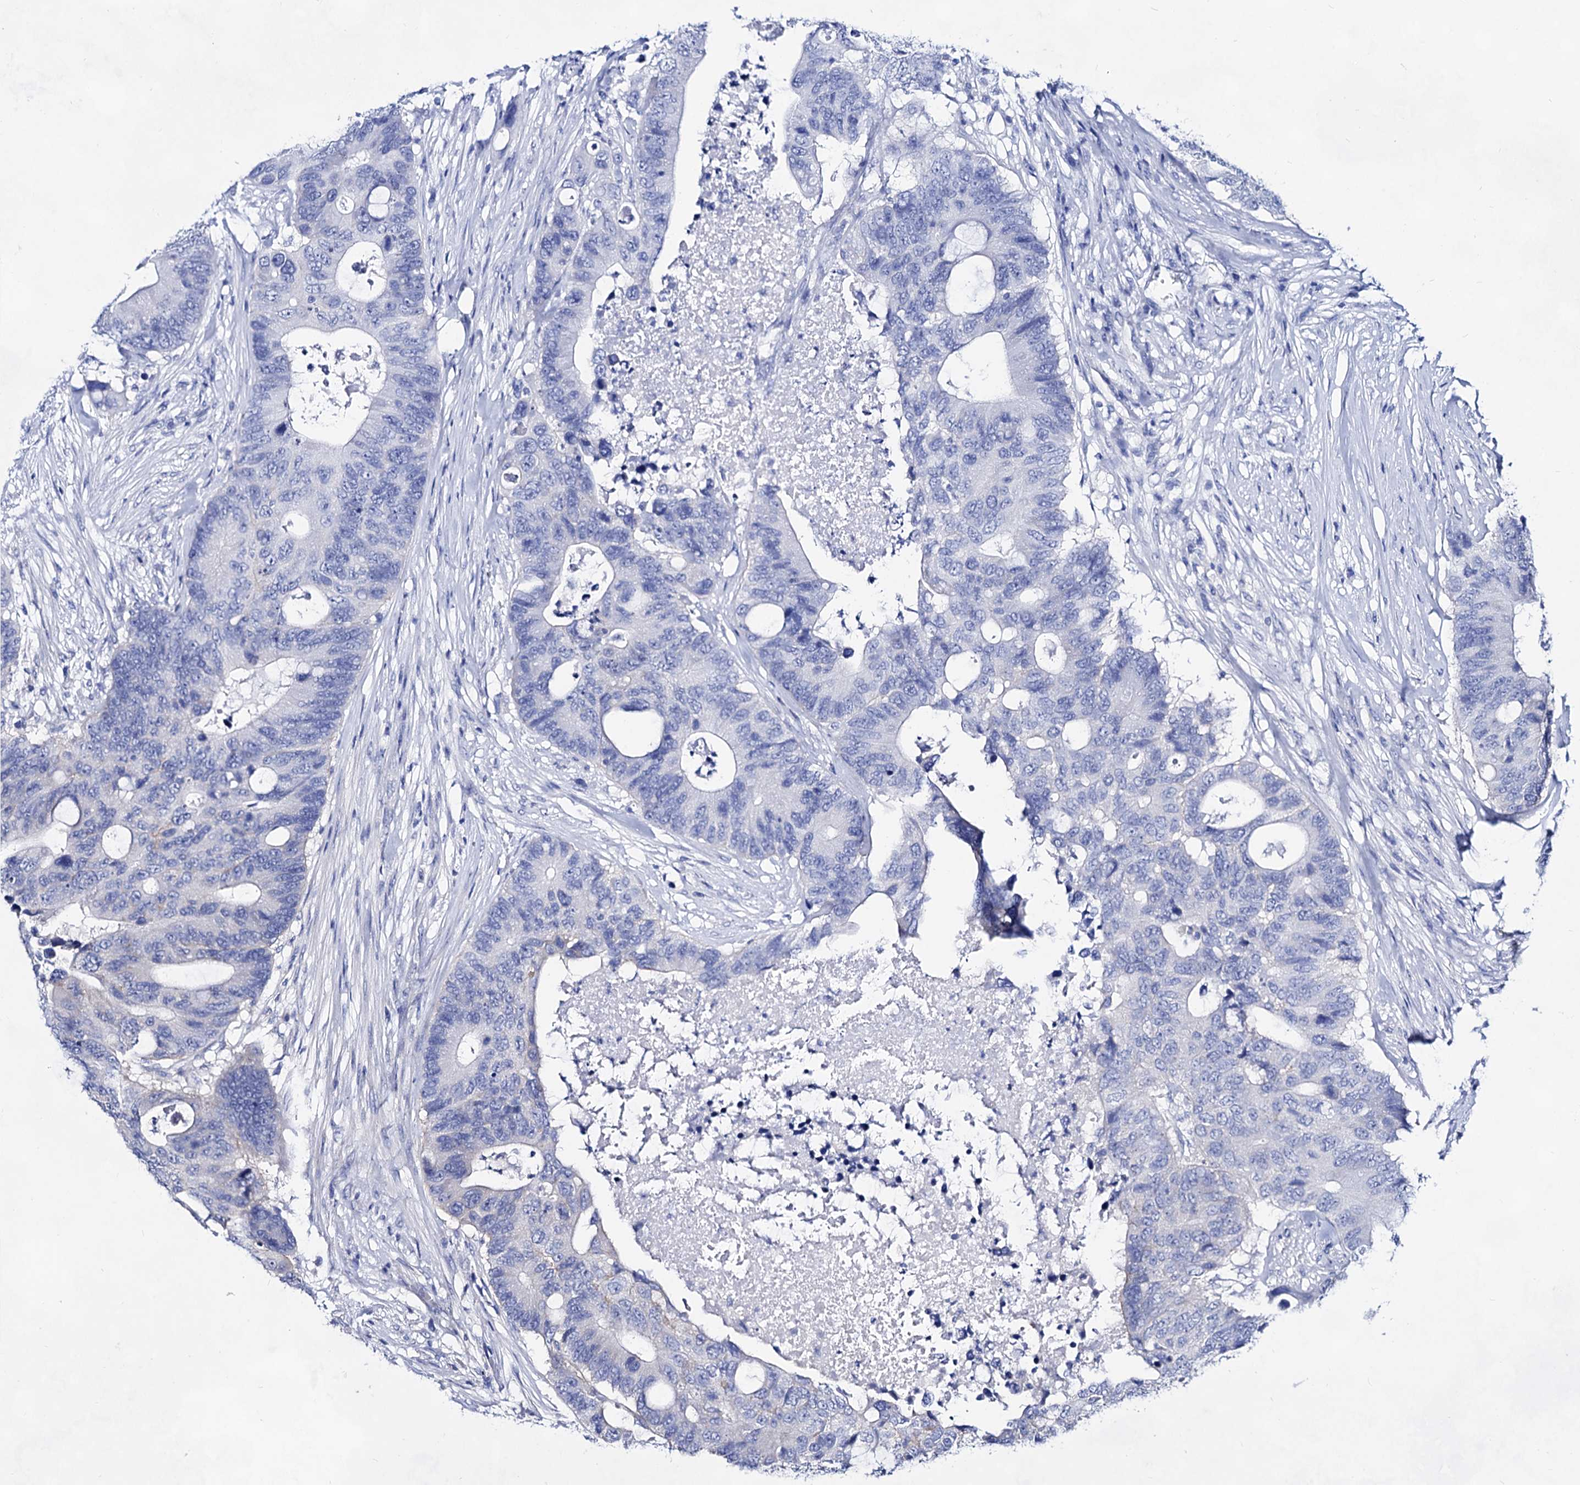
{"staining": {"intensity": "negative", "quantity": "none", "location": "none"}, "tissue": "colorectal cancer", "cell_type": "Tumor cells", "image_type": "cancer", "snomed": [{"axis": "morphology", "description": "Adenocarcinoma, NOS"}, {"axis": "topography", "description": "Colon"}], "caption": "A micrograph of human colorectal cancer (adenocarcinoma) is negative for staining in tumor cells.", "gene": "PLIN1", "patient": {"sex": "male", "age": 71}}